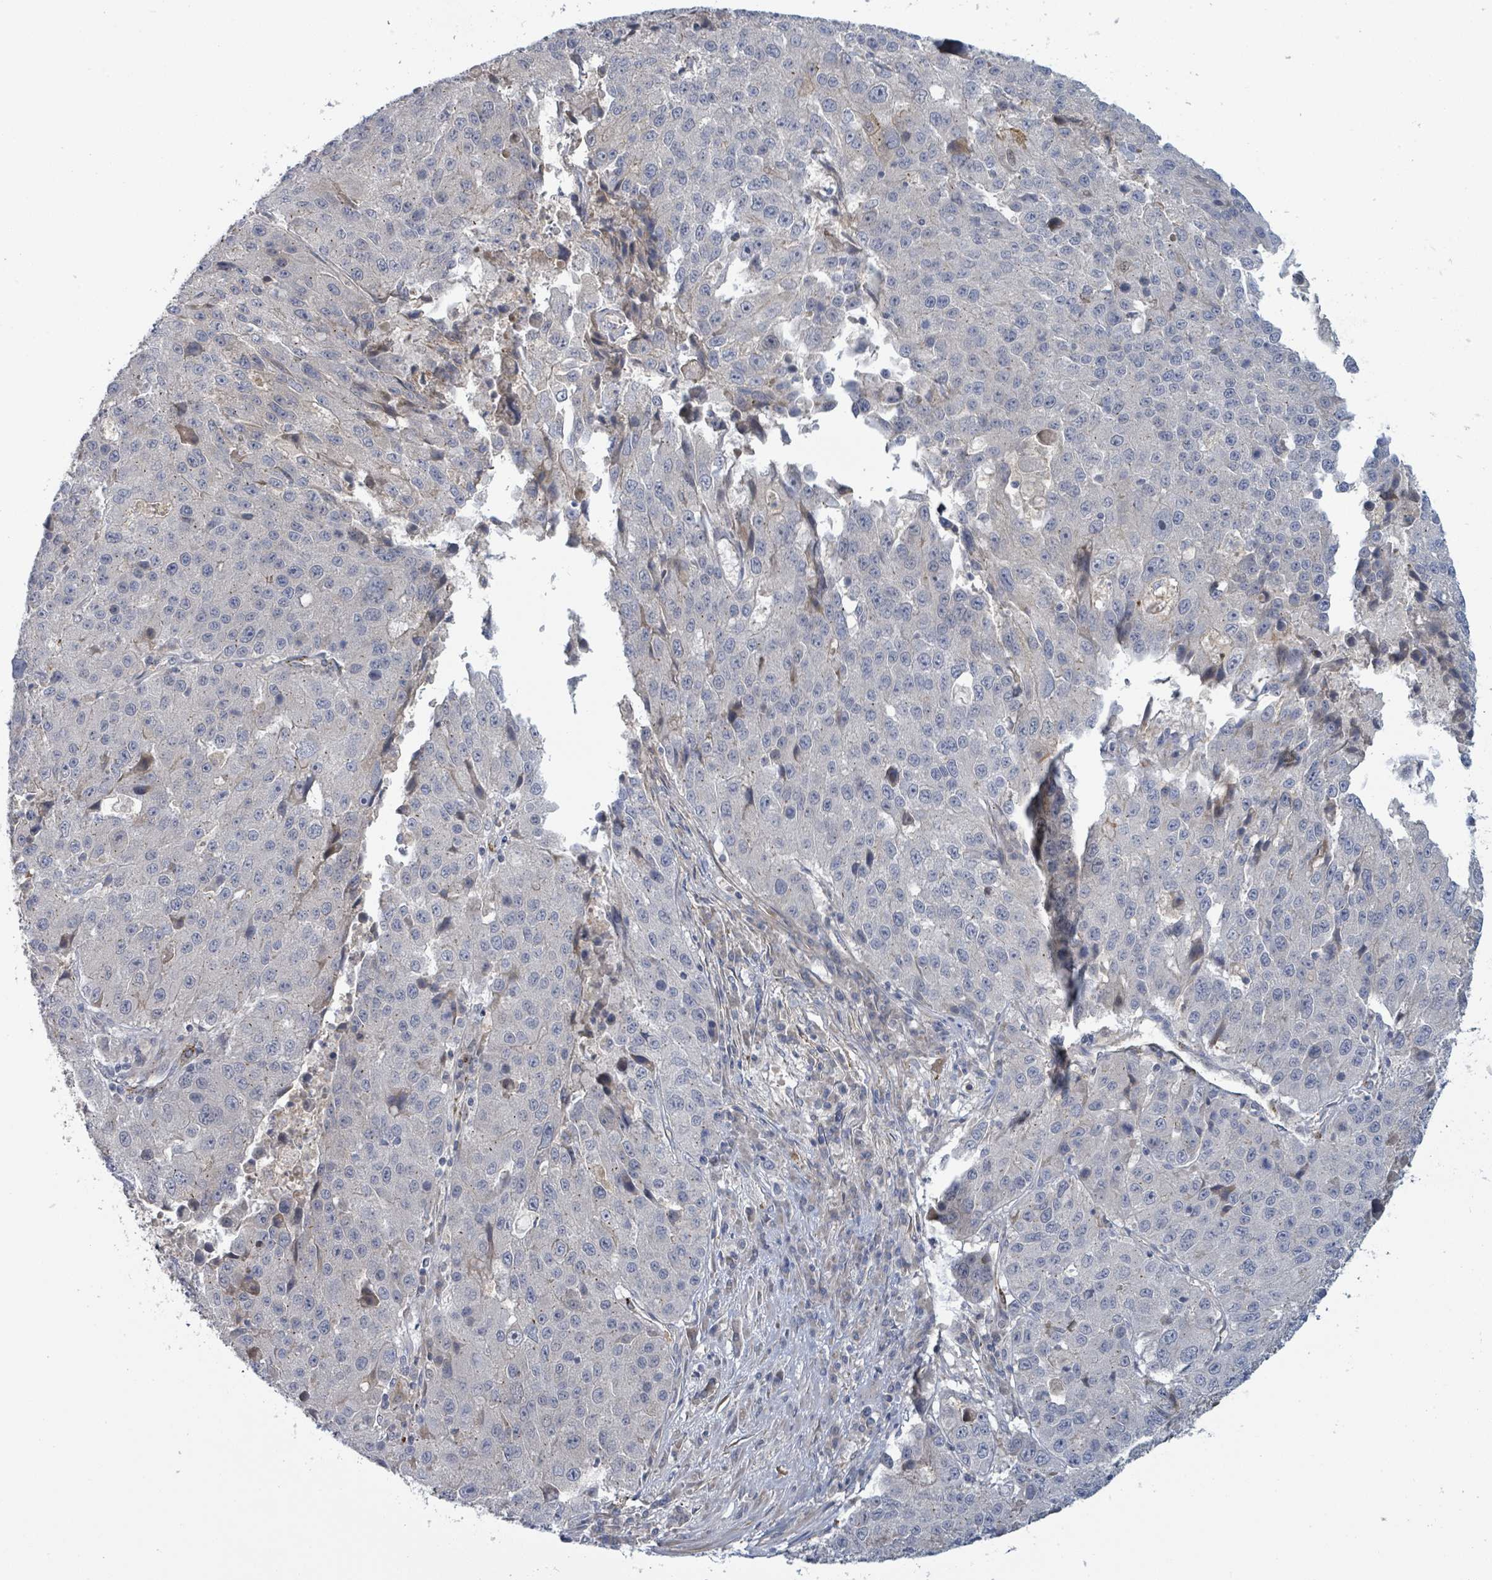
{"staining": {"intensity": "negative", "quantity": "none", "location": "none"}, "tissue": "stomach cancer", "cell_type": "Tumor cells", "image_type": "cancer", "snomed": [{"axis": "morphology", "description": "Adenocarcinoma, NOS"}, {"axis": "topography", "description": "Stomach"}], "caption": "Stomach cancer (adenocarcinoma) stained for a protein using immunohistochemistry (IHC) shows no positivity tumor cells.", "gene": "COL5A3", "patient": {"sex": "male", "age": 71}}